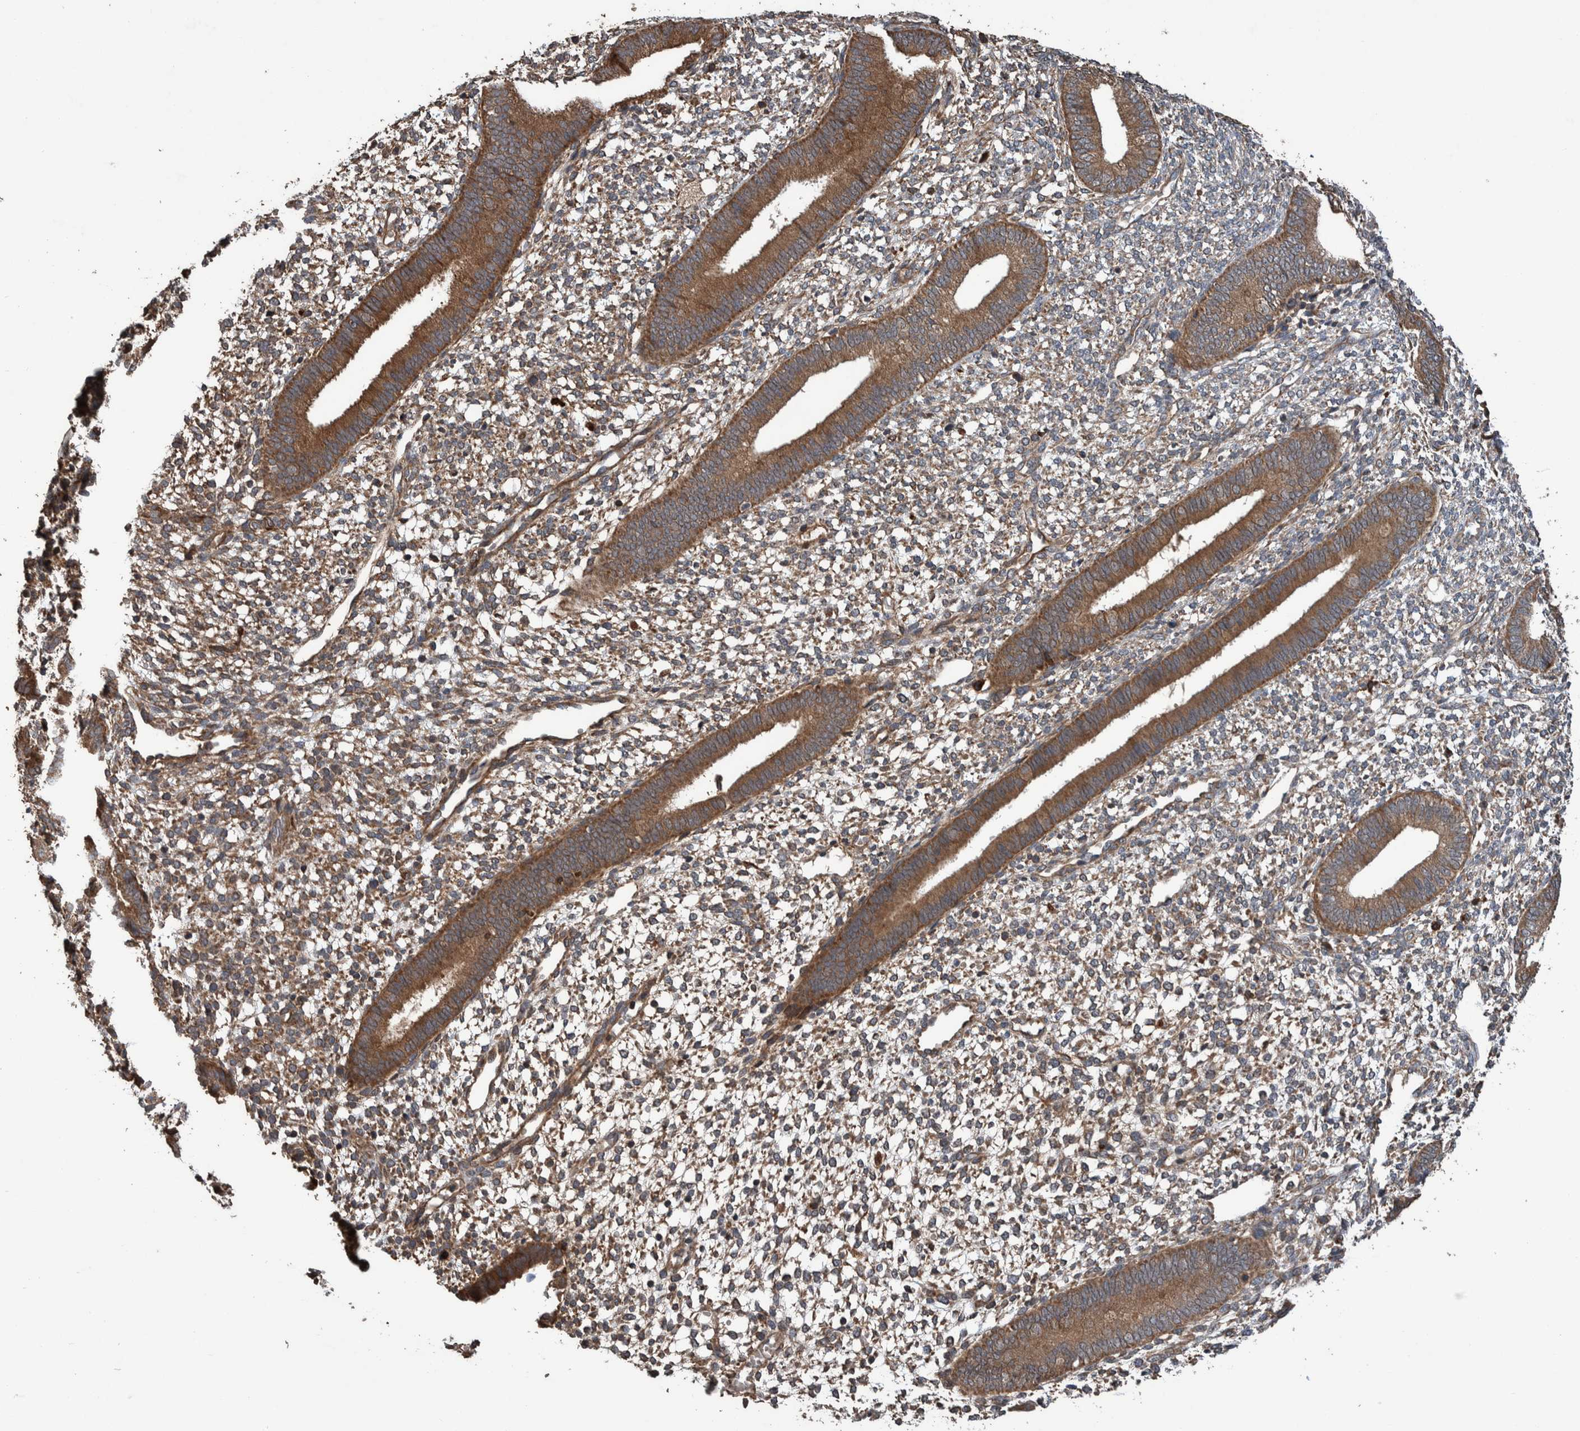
{"staining": {"intensity": "moderate", "quantity": ">75%", "location": "cytoplasmic/membranous"}, "tissue": "endometrium", "cell_type": "Cells in endometrial stroma", "image_type": "normal", "snomed": [{"axis": "morphology", "description": "Normal tissue, NOS"}, {"axis": "topography", "description": "Endometrium"}], "caption": "Moderate cytoplasmic/membranous positivity is identified in approximately >75% of cells in endometrial stroma in unremarkable endometrium.", "gene": "ENSG00000251537", "patient": {"sex": "female", "age": 46}}